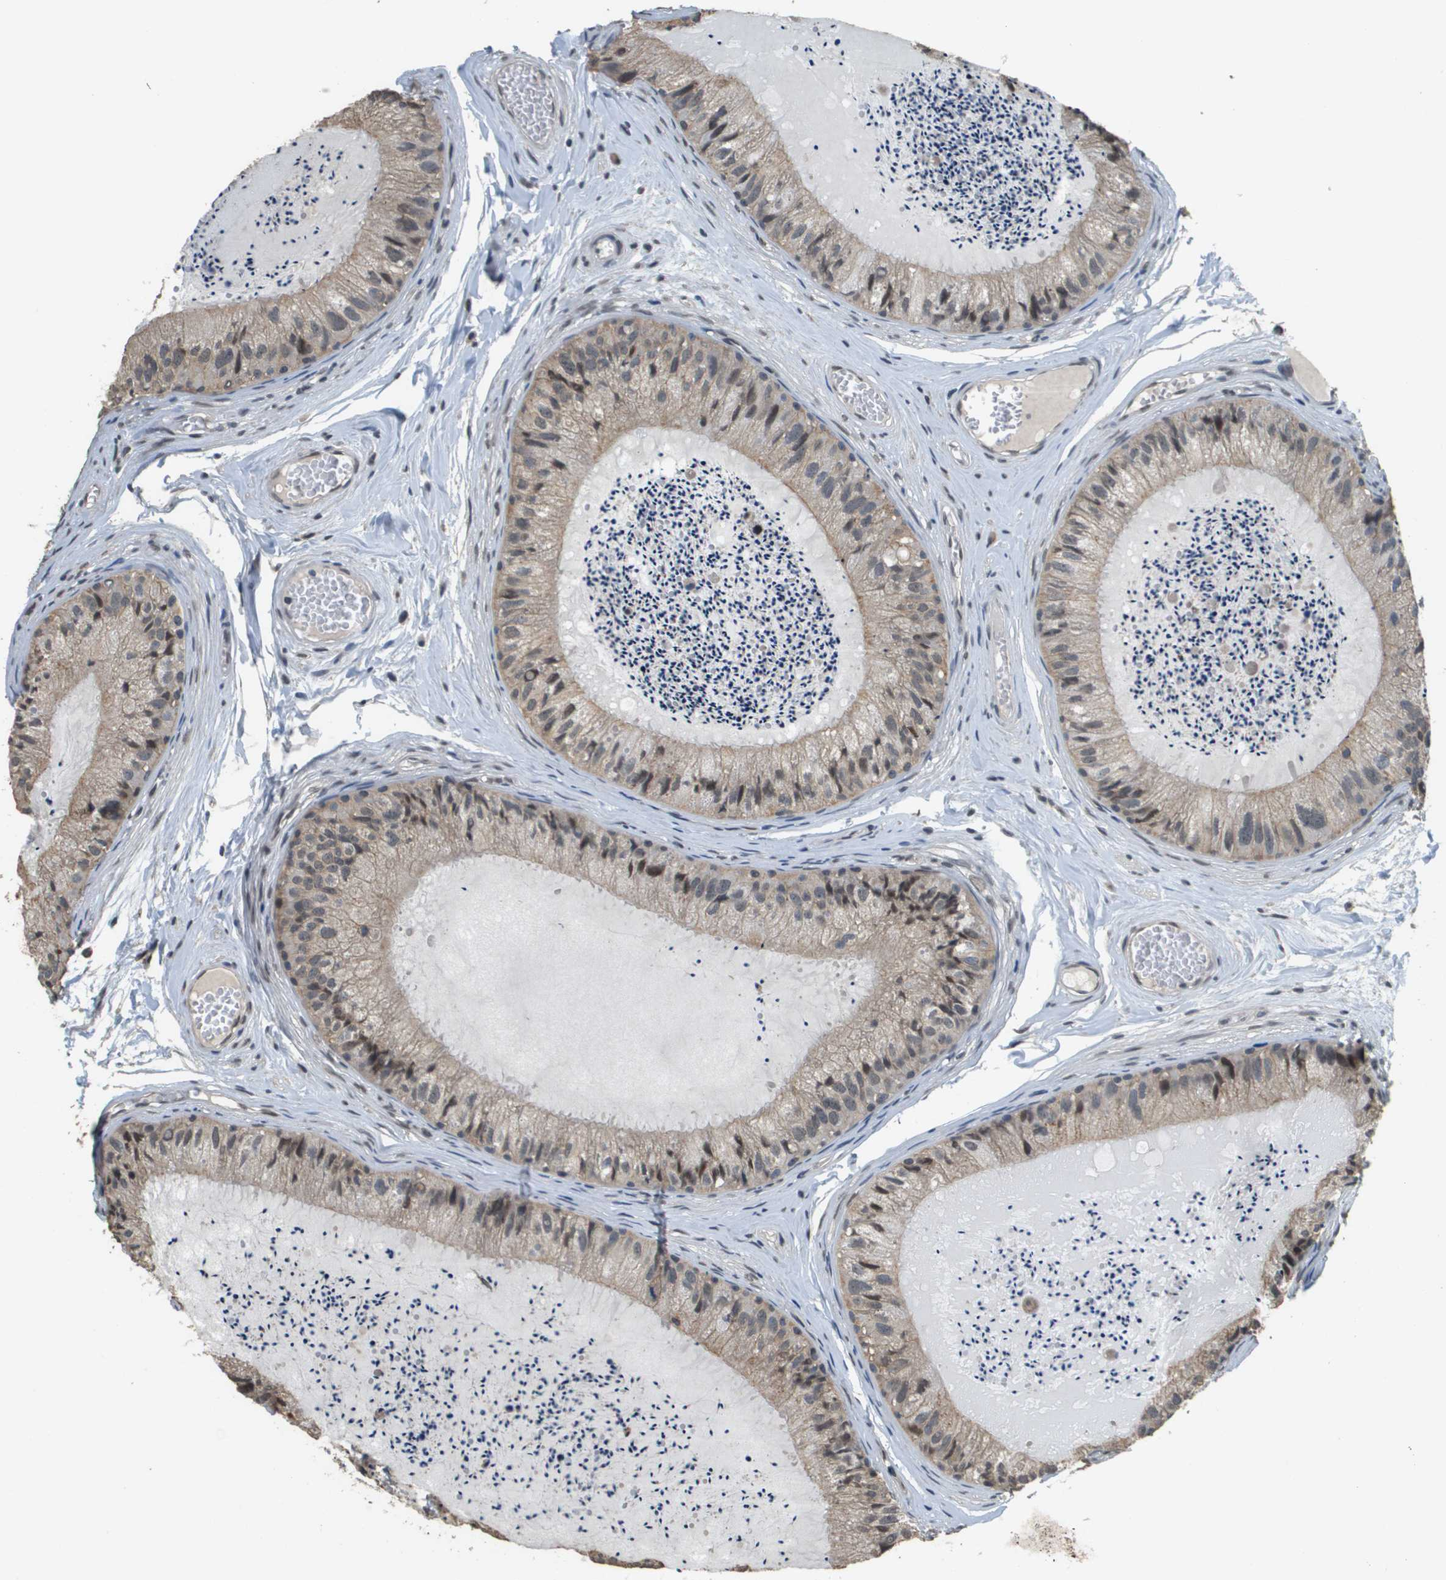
{"staining": {"intensity": "weak", "quantity": ">75%", "location": "cytoplasmic/membranous,nuclear"}, "tissue": "epididymis", "cell_type": "Glandular cells", "image_type": "normal", "snomed": [{"axis": "morphology", "description": "Normal tissue, NOS"}, {"axis": "topography", "description": "Epididymis"}], "caption": "Glandular cells show weak cytoplasmic/membranous,nuclear positivity in about >75% of cells in normal epididymis.", "gene": "FANCC", "patient": {"sex": "male", "age": 31}}